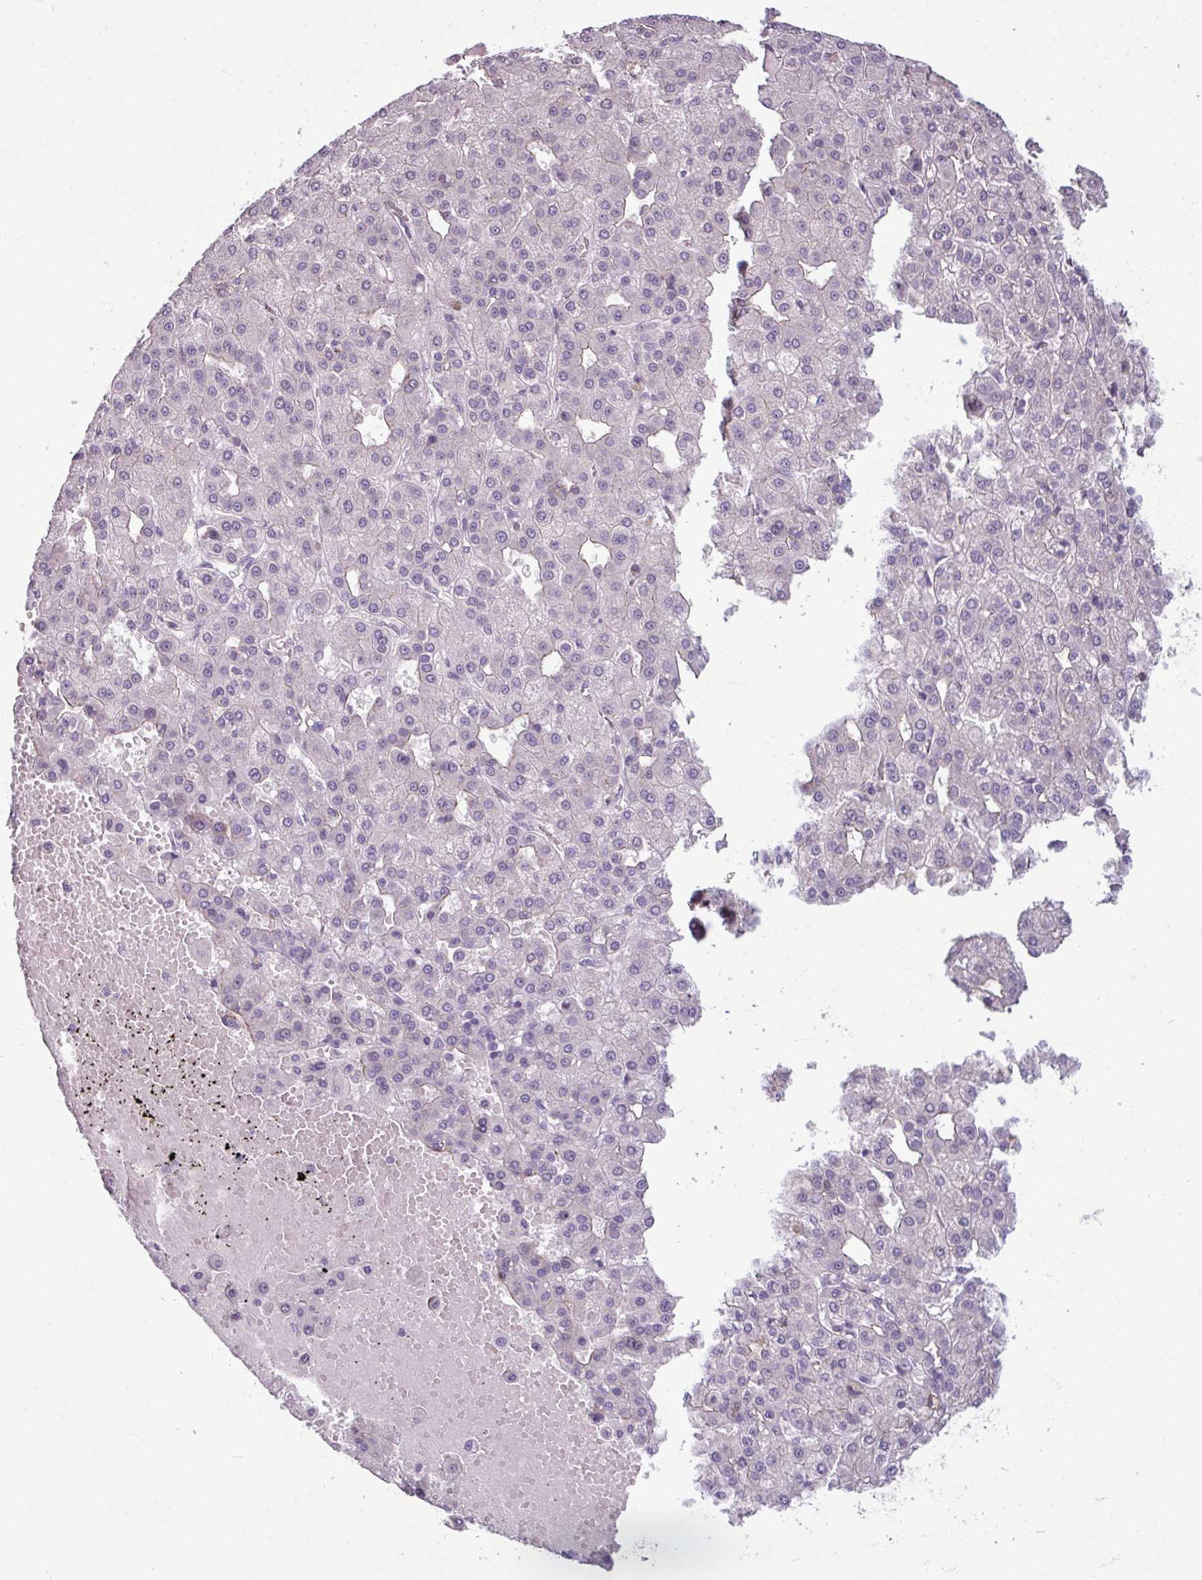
{"staining": {"intensity": "negative", "quantity": "none", "location": "none"}, "tissue": "liver cancer", "cell_type": "Tumor cells", "image_type": "cancer", "snomed": [{"axis": "morphology", "description": "Carcinoma, Hepatocellular, NOS"}, {"axis": "topography", "description": "Liver"}], "caption": "The IHC image has no significant expression in tumor cells of liver hepatocellular carcinoma tissue. The staining is performed using DAB (3,3'-diaminobenzidine) brown chromogen with nuclei counter-stained in using hematoxylin.", "gene": "PNMA6A", "patient": {"sex": "male", "age": 65}}